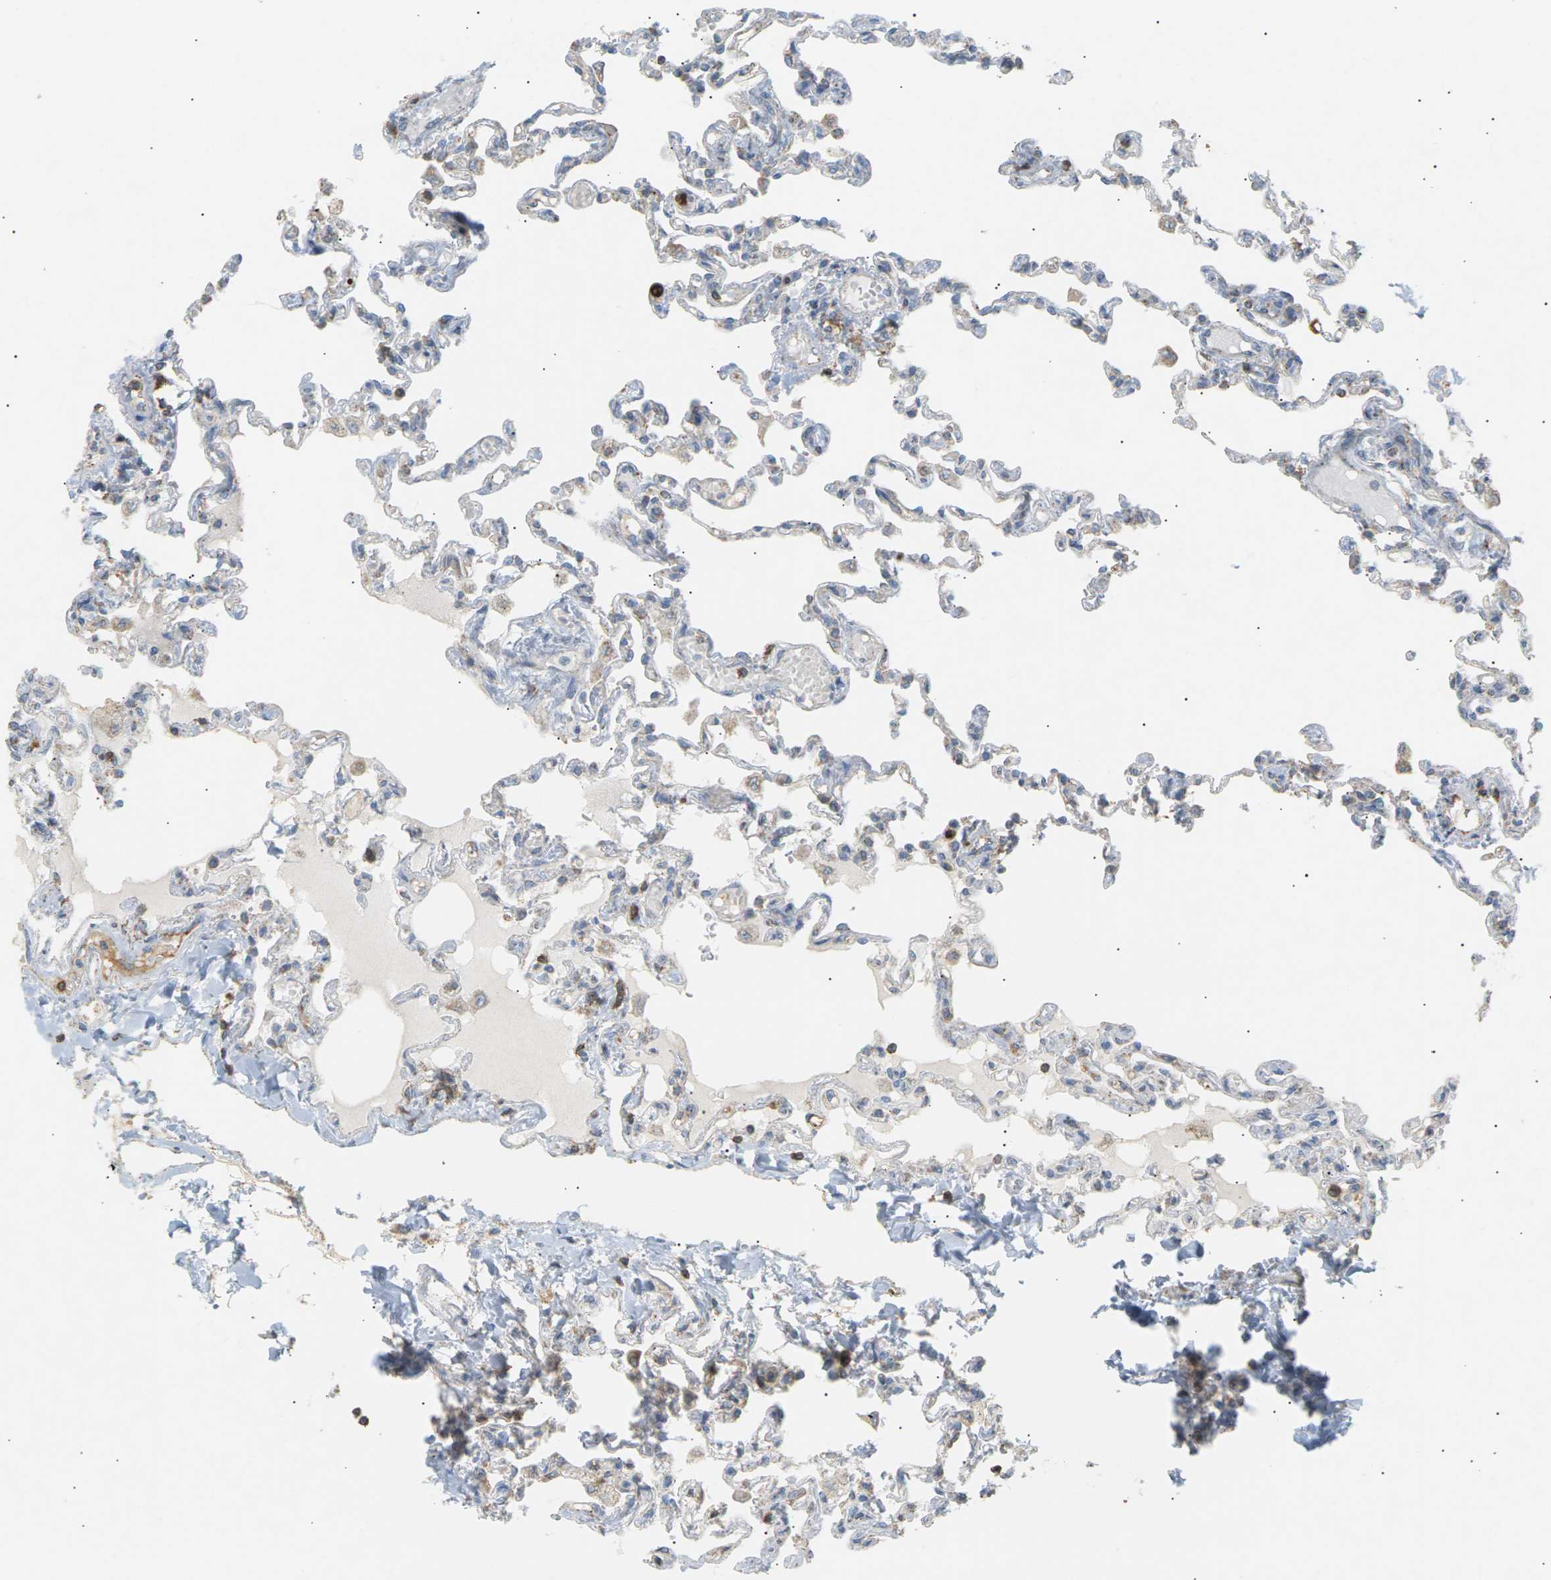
{"staining": {"intensity": "moderate", "quantity": "<25%", "location": "cytoplasmic/membranous"}, "tissue": "lung", "cell_type": "Alveolar cells", "image_type": "normal", "snomed": [{"axis": "morphology", "description": "Normal tissue, NOS"}, {"axis": "topography", "description": "Lung"}], "caption": "IHC of unremarkable lung demonstrates low levels of moderate cytoplasmic/membranous expression in approximately <25% of alveolar cells. The staining was performed using DAB, with brown indicating positive protein expression. Nuclei are stained blue with hematoxylin.", "gene": "LIME1", "patient": {"sex": "male", "age": 21}}